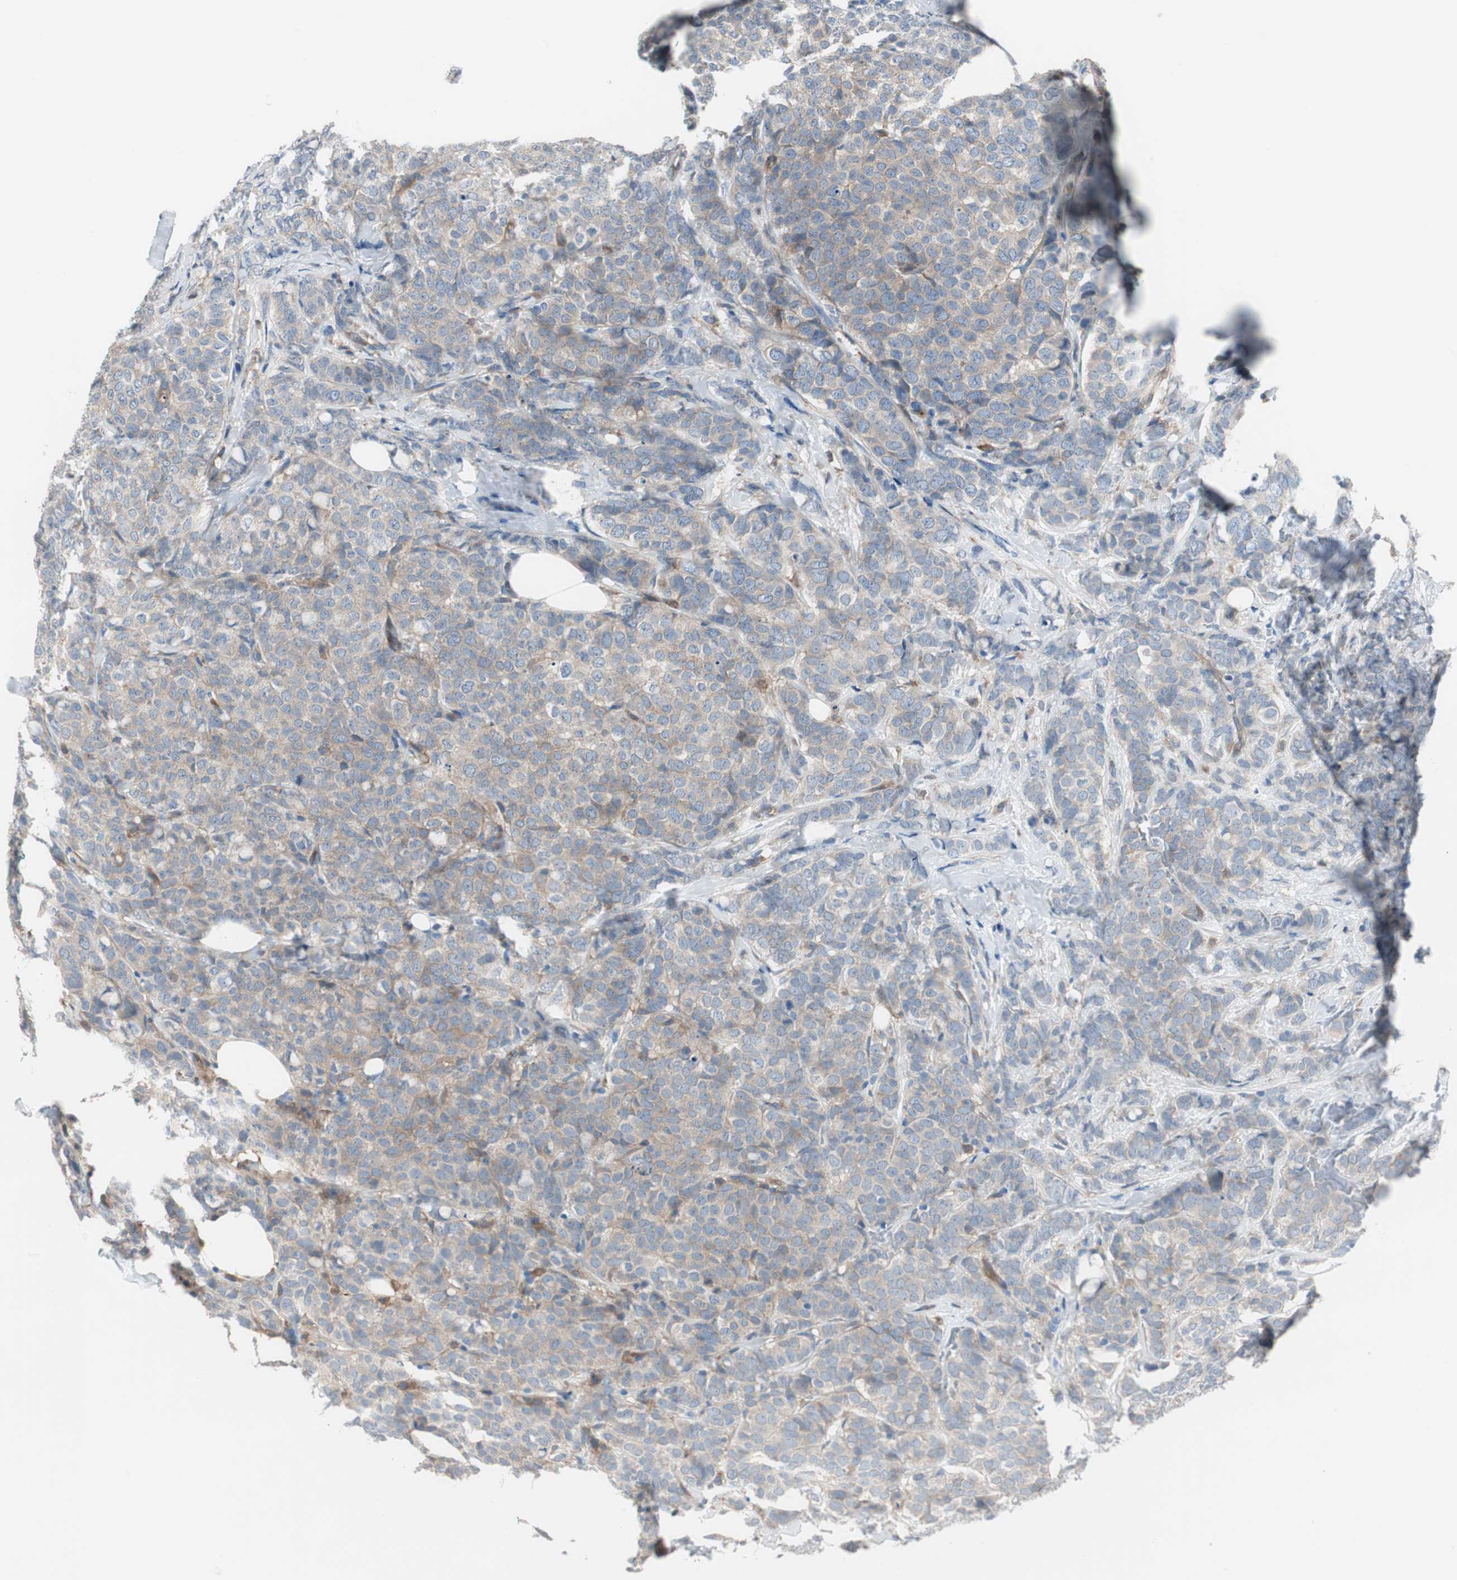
{"staining": {"intensity": "moderate", "quantity": ">75%", "location": "cytoplasmic/membranous"}, "tissue": "breast cancer", "cell_type": "Tumor cells", "image_type": "cancer", "snomed": [{"axis": "morphology", "description": "Lobular carcinoma"}, {"axis": "topography", "description": "Breast"}], "caption": "DAB immunohistochemical staining of human lobular carcinoma (breast) exhibits moderate cytoplasmic/membranous protein expression in about >75% of tumor cells.", "gene": "SWAP70", "patient": {"sex": "female", "age": 60}}